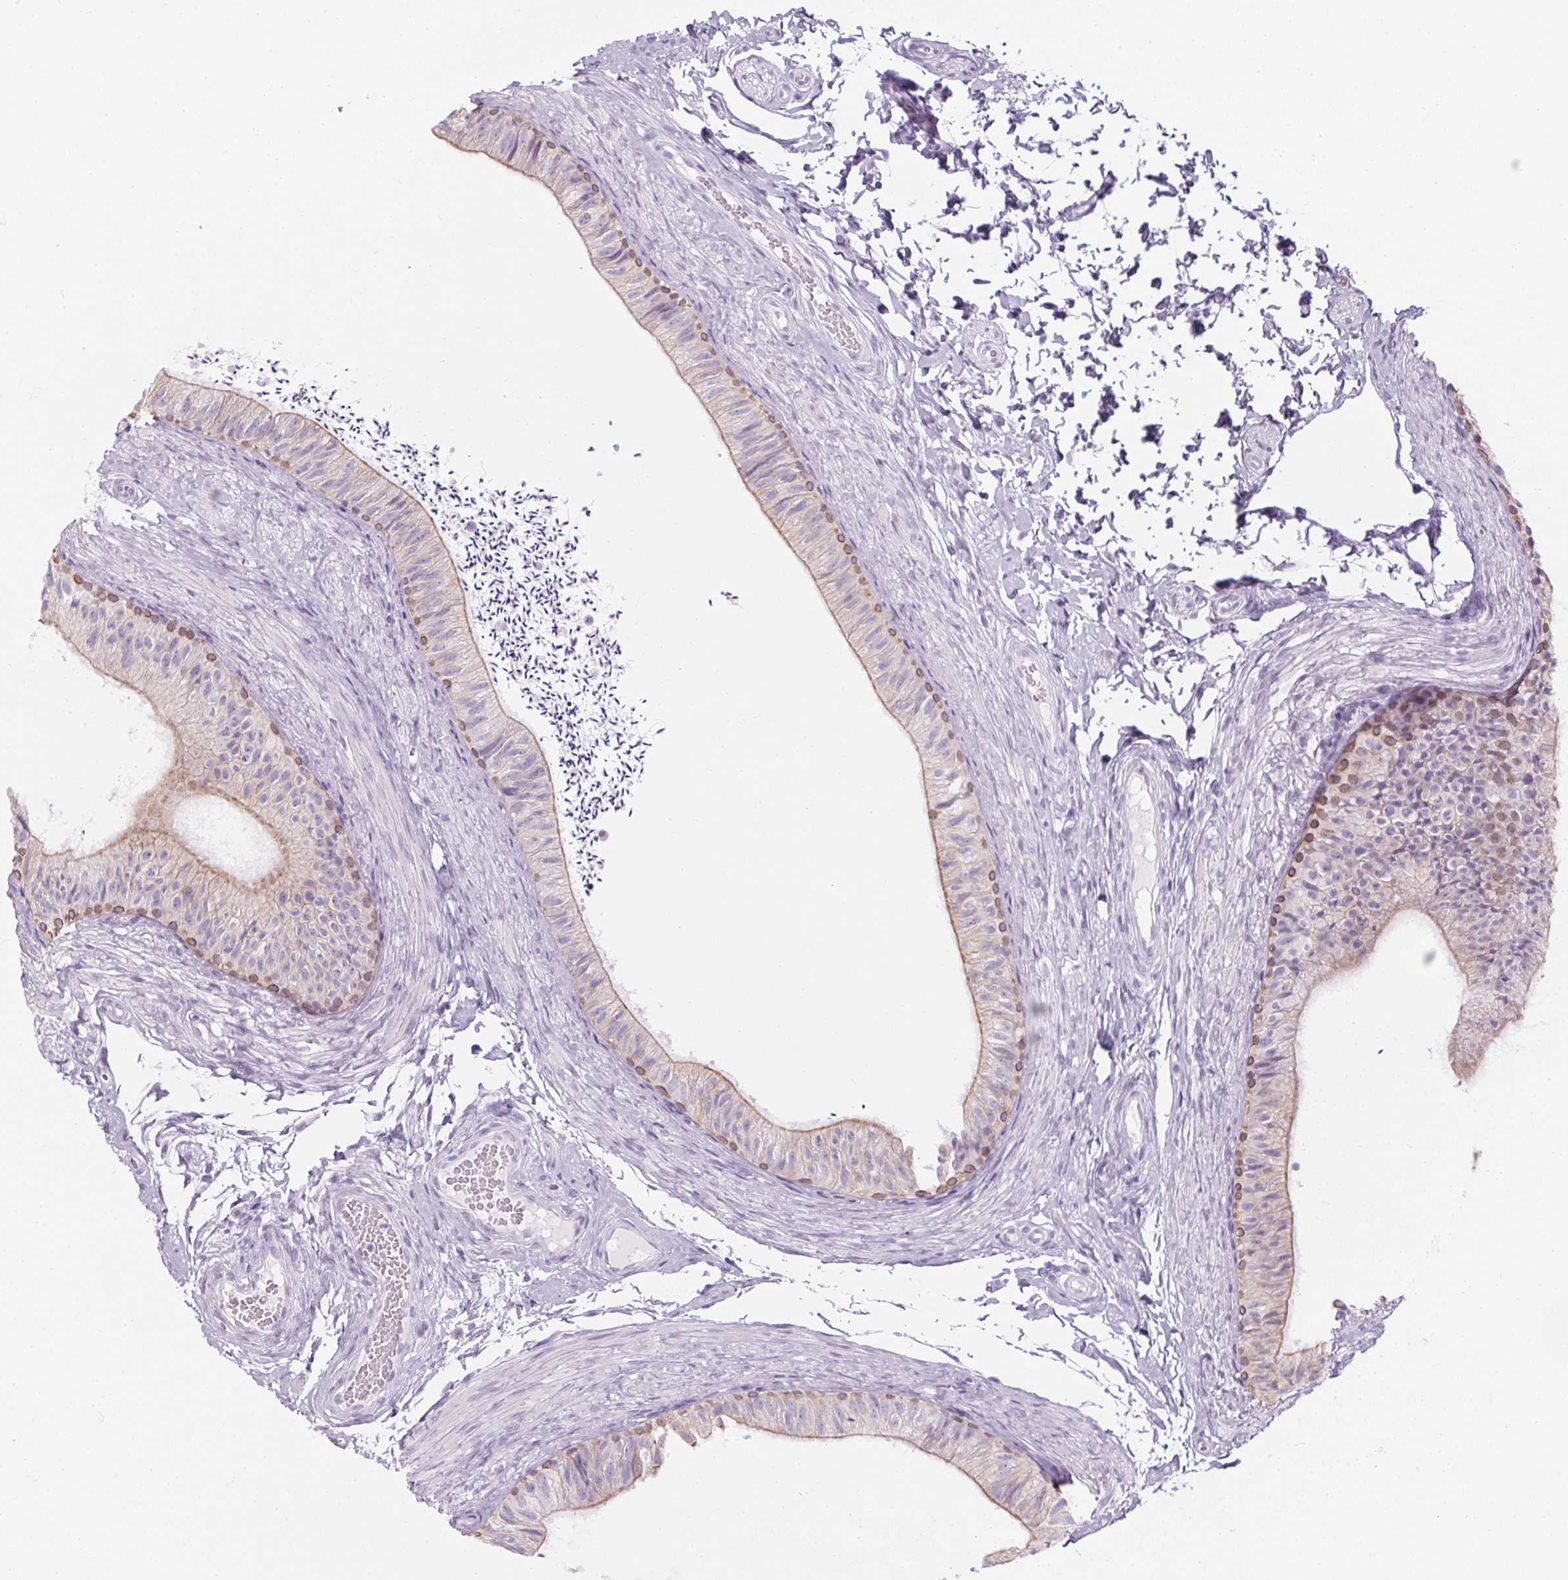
{"staining": {"intensity": "moderate", "quantity": "<25%", "location": "cytoplasmic/membranous"}, "tissue": "epididymis", "cell_type": "Glandular cells", "image_type": "normal", "snomed": [{"axis": "morphology", "description": "Normal tissue, NOS"}, {"axis": "topography", "description": "Epididymis, spermatic cord, NOS"}, {"axis": "topography", "description": "Epididymis"}, {"axis": "topography", "description": "Peripheral nerve tissue"}], "caption": "This is a photomicrograph of IHC staining of normal epididymis, which shows moderate positivity in the cytoplasmic/membranous of glandular cells.", "gene": "RPTN", "patient": {"sex": "male", "age": 29}}